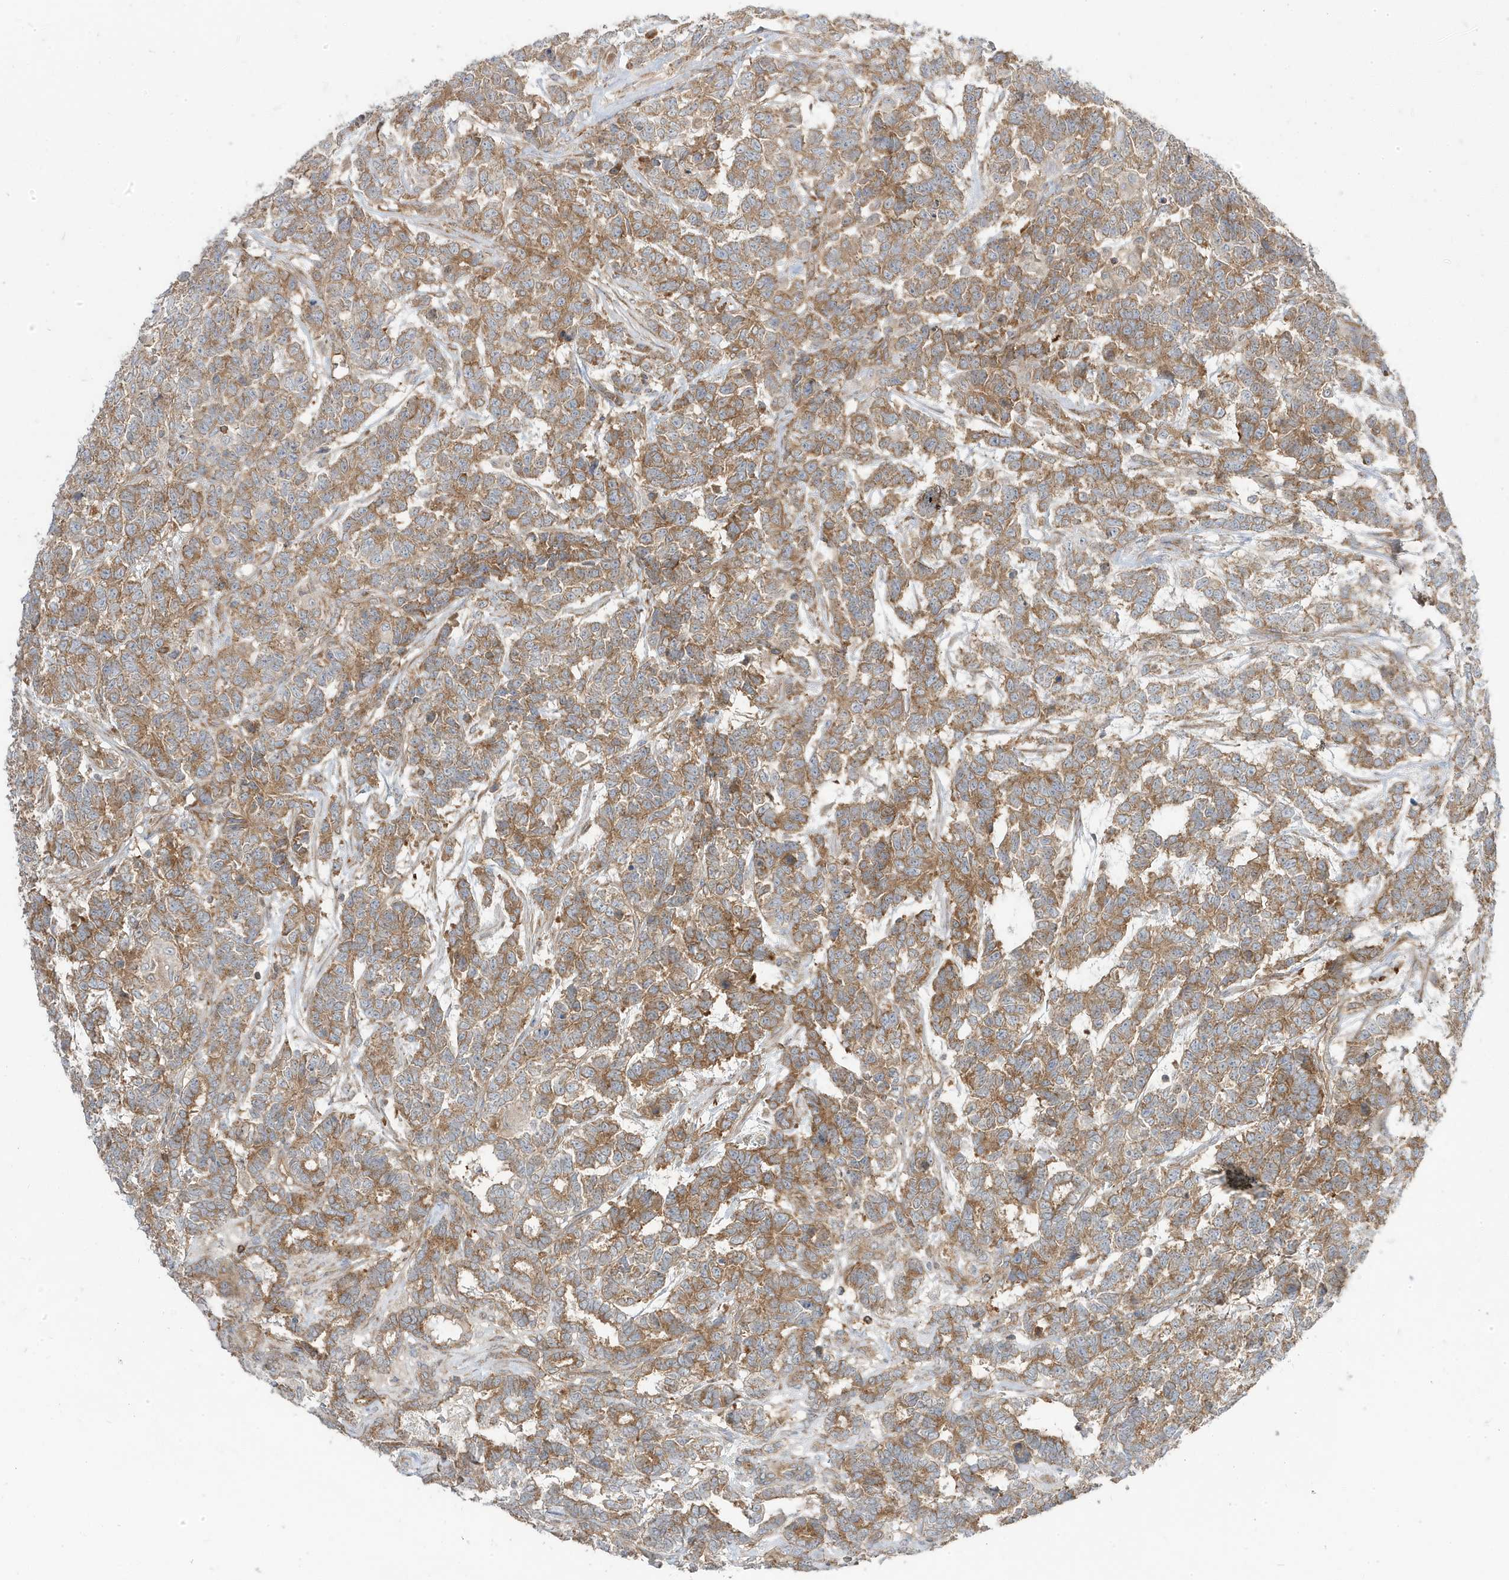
{"staining": {"intensity": "moderate", "quantity": ">75%", "location": "cytoplasmic/membranous"}, "tissue": "testis cancer", "cell_type": "Tumor cells", "image_type": "cancer", "snomed": [{"axis": "morphology", "description": "Carcinoma, Embryonal, NOS"}, {"axis": "topography", "description": "Testis"}], "caption": "Moderate cytoplasmic/membranous protein staining is seen in about >75% of tumor cells in embryonal carcinoma (testis).", "gene": "STAM", "patient": {"sex": "male", "age": 26}}